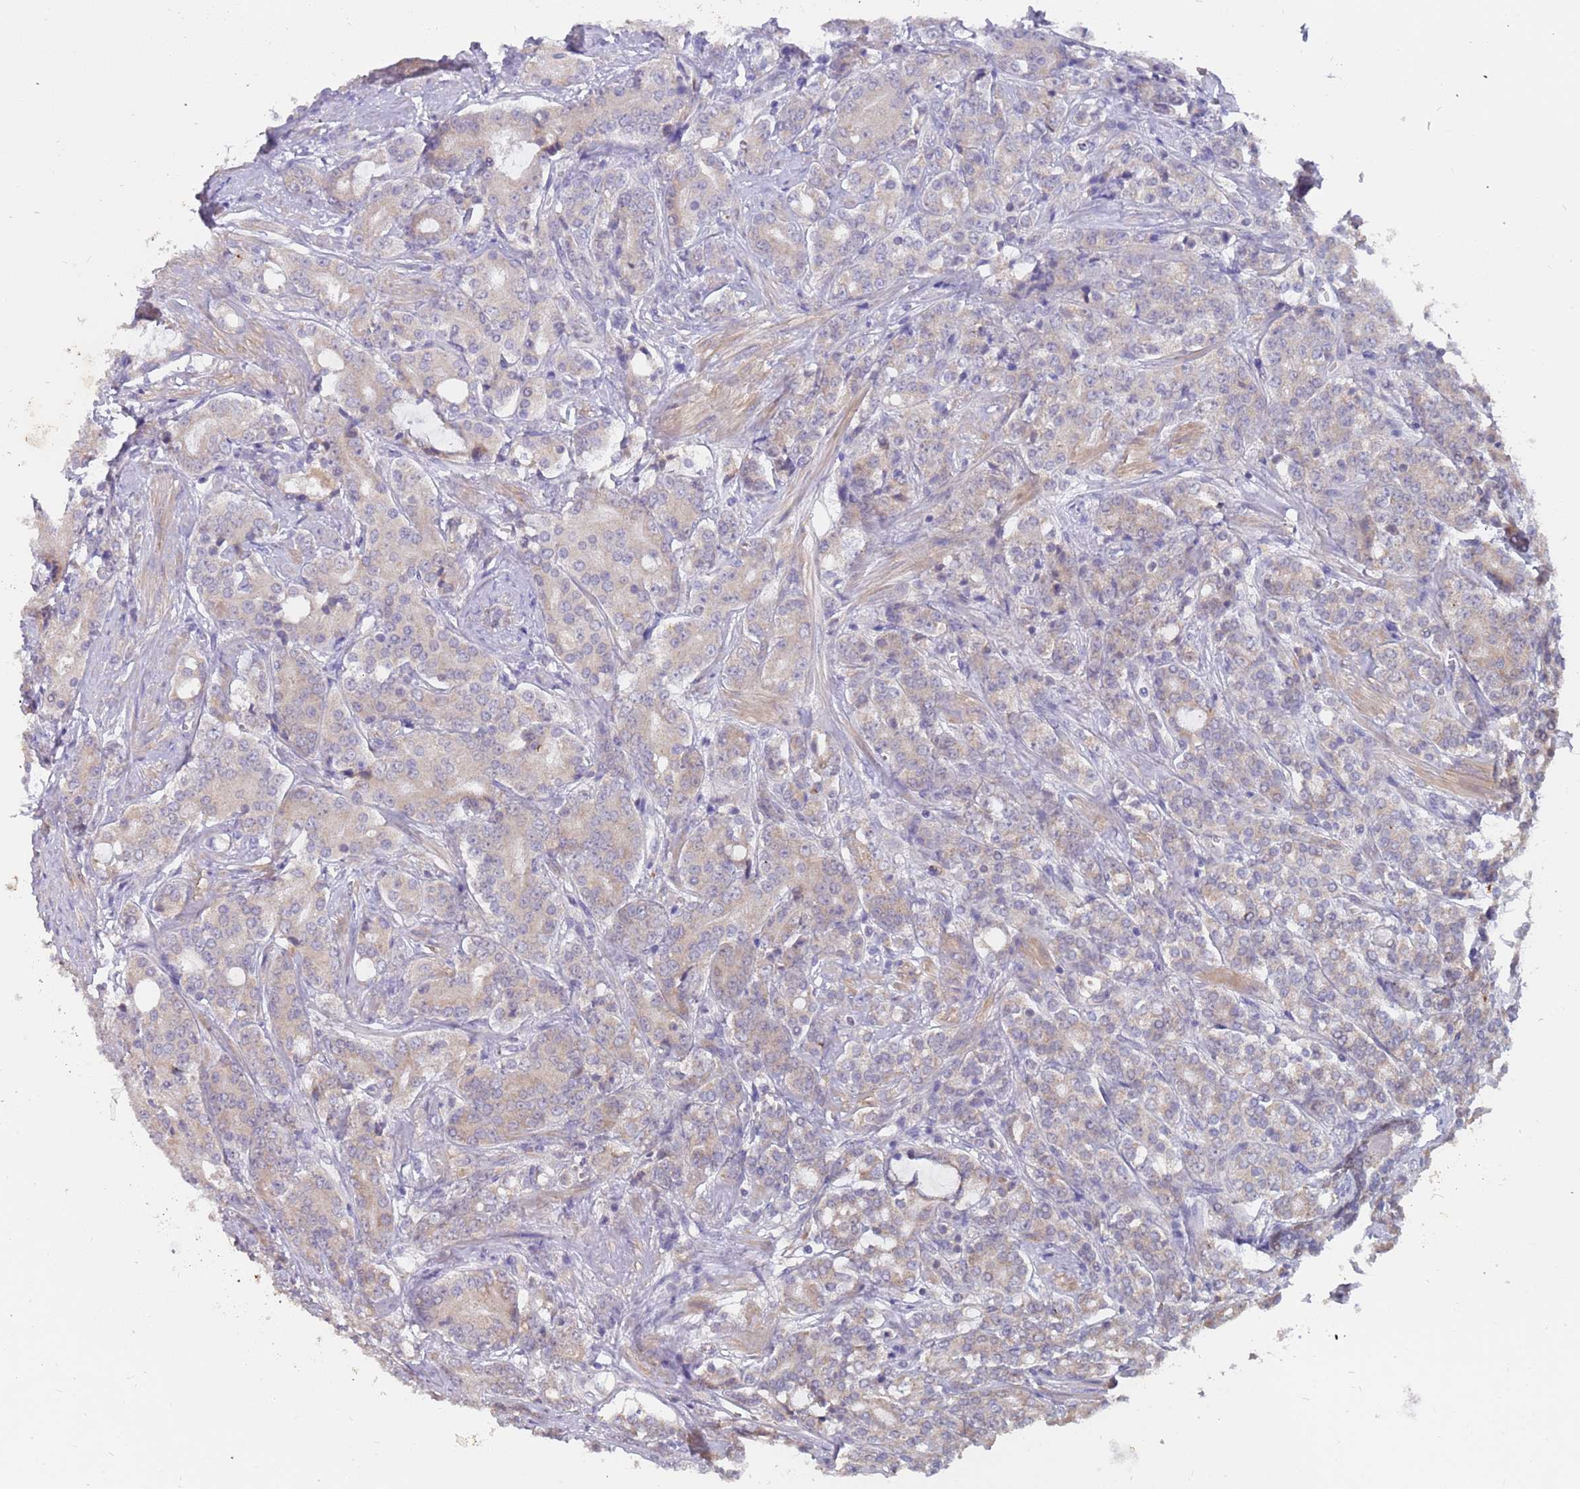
{"staining": {"intensity": "weak", "quantity": "25%-75%", "location": "cytoplasmic/membranous"}, "tissue": "prostate cancer", "cell_type": "Tumor cells", "image_type": "cancer", "snomed": [{"axis": "morphology", "description": "Adenocarcinoma, High grade"}, {"axis": "topography", "description": "Prostate"}], "caption": "DAB (3,3'-diaminobenzidine) immunohistochemical staining of human prostate adenocarcinoma (high-grade) reveals weak cytoplasmic/membranous protein staining in about 25%-75% of tumor cells. (Stains: DAB in brown, nuclei in blue, Microscopy: brightfield microscopy at high magnification).", "gene": "ZNF746", "patient": {"sex": "male", "age": 62}}